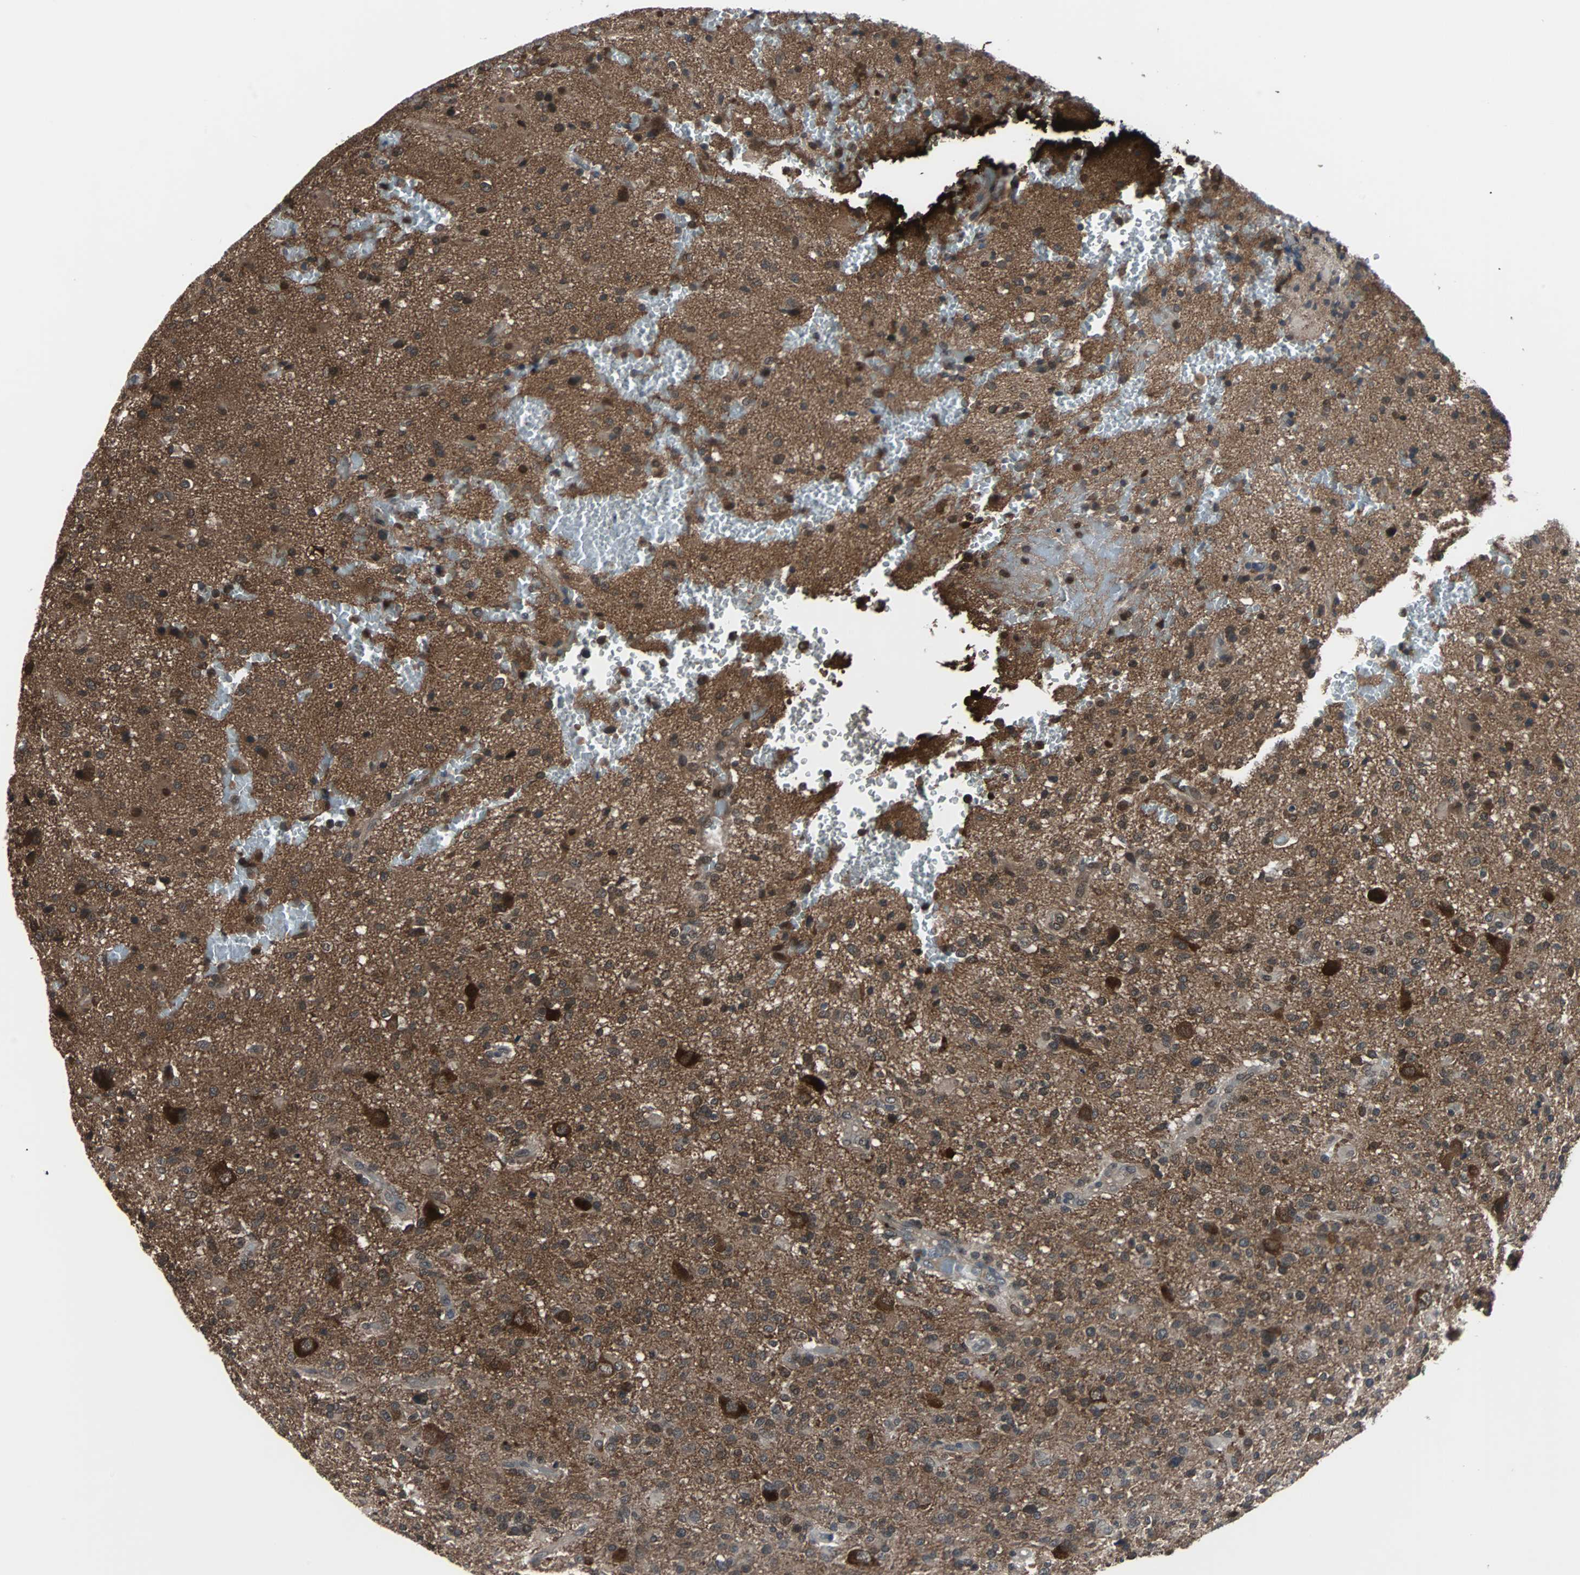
{"staining": {"intensity": "weak", "quantity": "25%-75%", "location": "cytoplasmic/membranous"}, "tissue": "glioma", "cell_type": "Tumor cells", "image_type": "cancer", "snomed": [{"axis": "morphology", "description": "Glioma, malignant, High grade"}, {"axis": "topography", "description": "Brain"}], "caption": "Glioma was stained to show a protein in brown. There is low levels of weak cytoplasmic/membranous positivity in about 25%-75% of tumor cells. (brown staining indicates protein expression, while blue staining denotes nuclei).", "gene": "PAK1", "patient": {"sex": "male", "age": 71}}